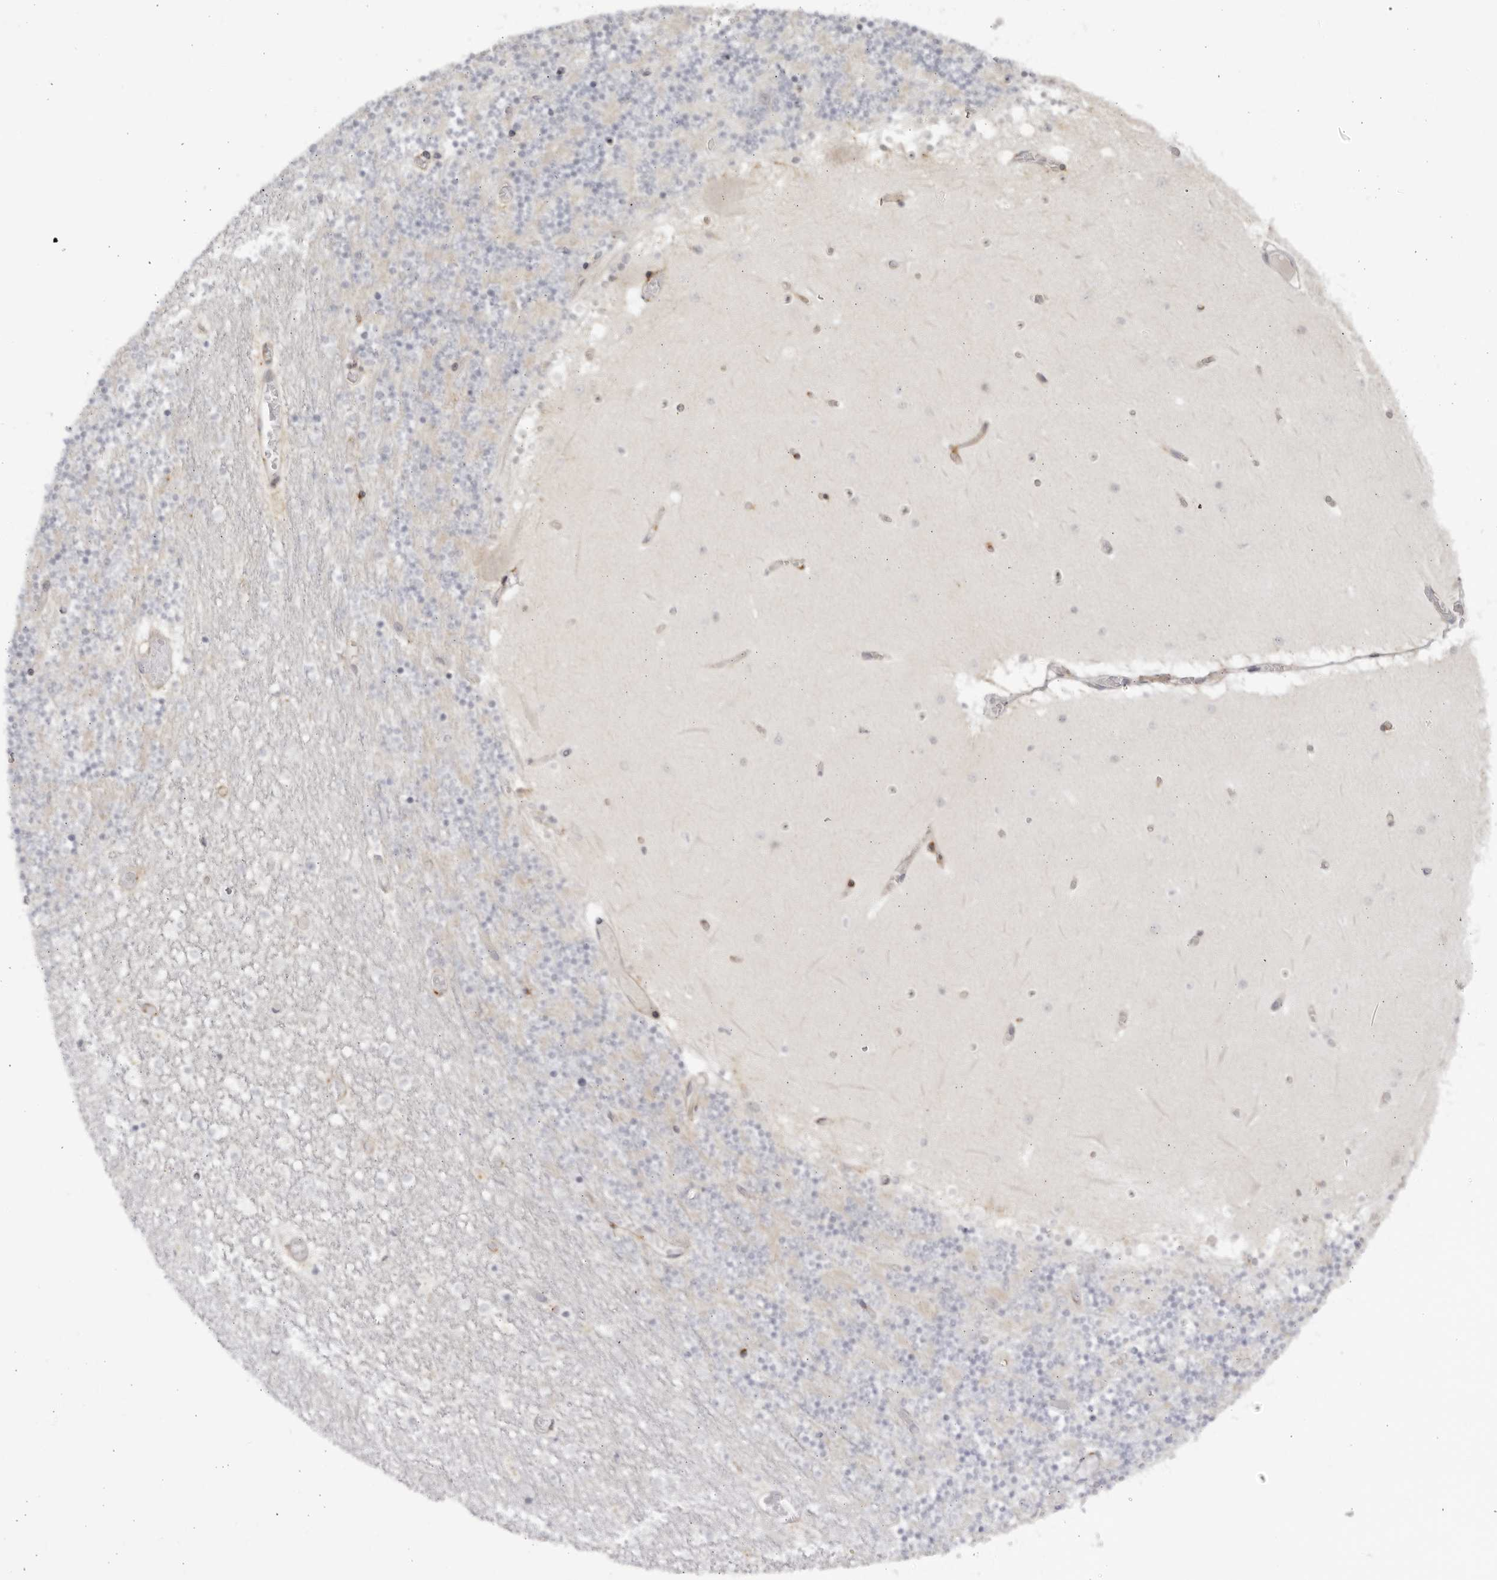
{"staining": {"intensity": "negative", "quantity": "none", "location": "none"}, "tissue": "cerebellum", "cell_type": "Cells in granular layer", "image_type": "normal", "snomed": [{"axis": "morphology", "description": "Normal tissue, NOS"}, {"axis": "topography", "description": "Cerebellum"}], "caption": "Human cerebellum stained for a protein using immunohistochemistry (IHC) exhibits no positivity in cells in granular layer.", "gene": "CNBD1", "patient": {"sex": "female", "age": 28}}